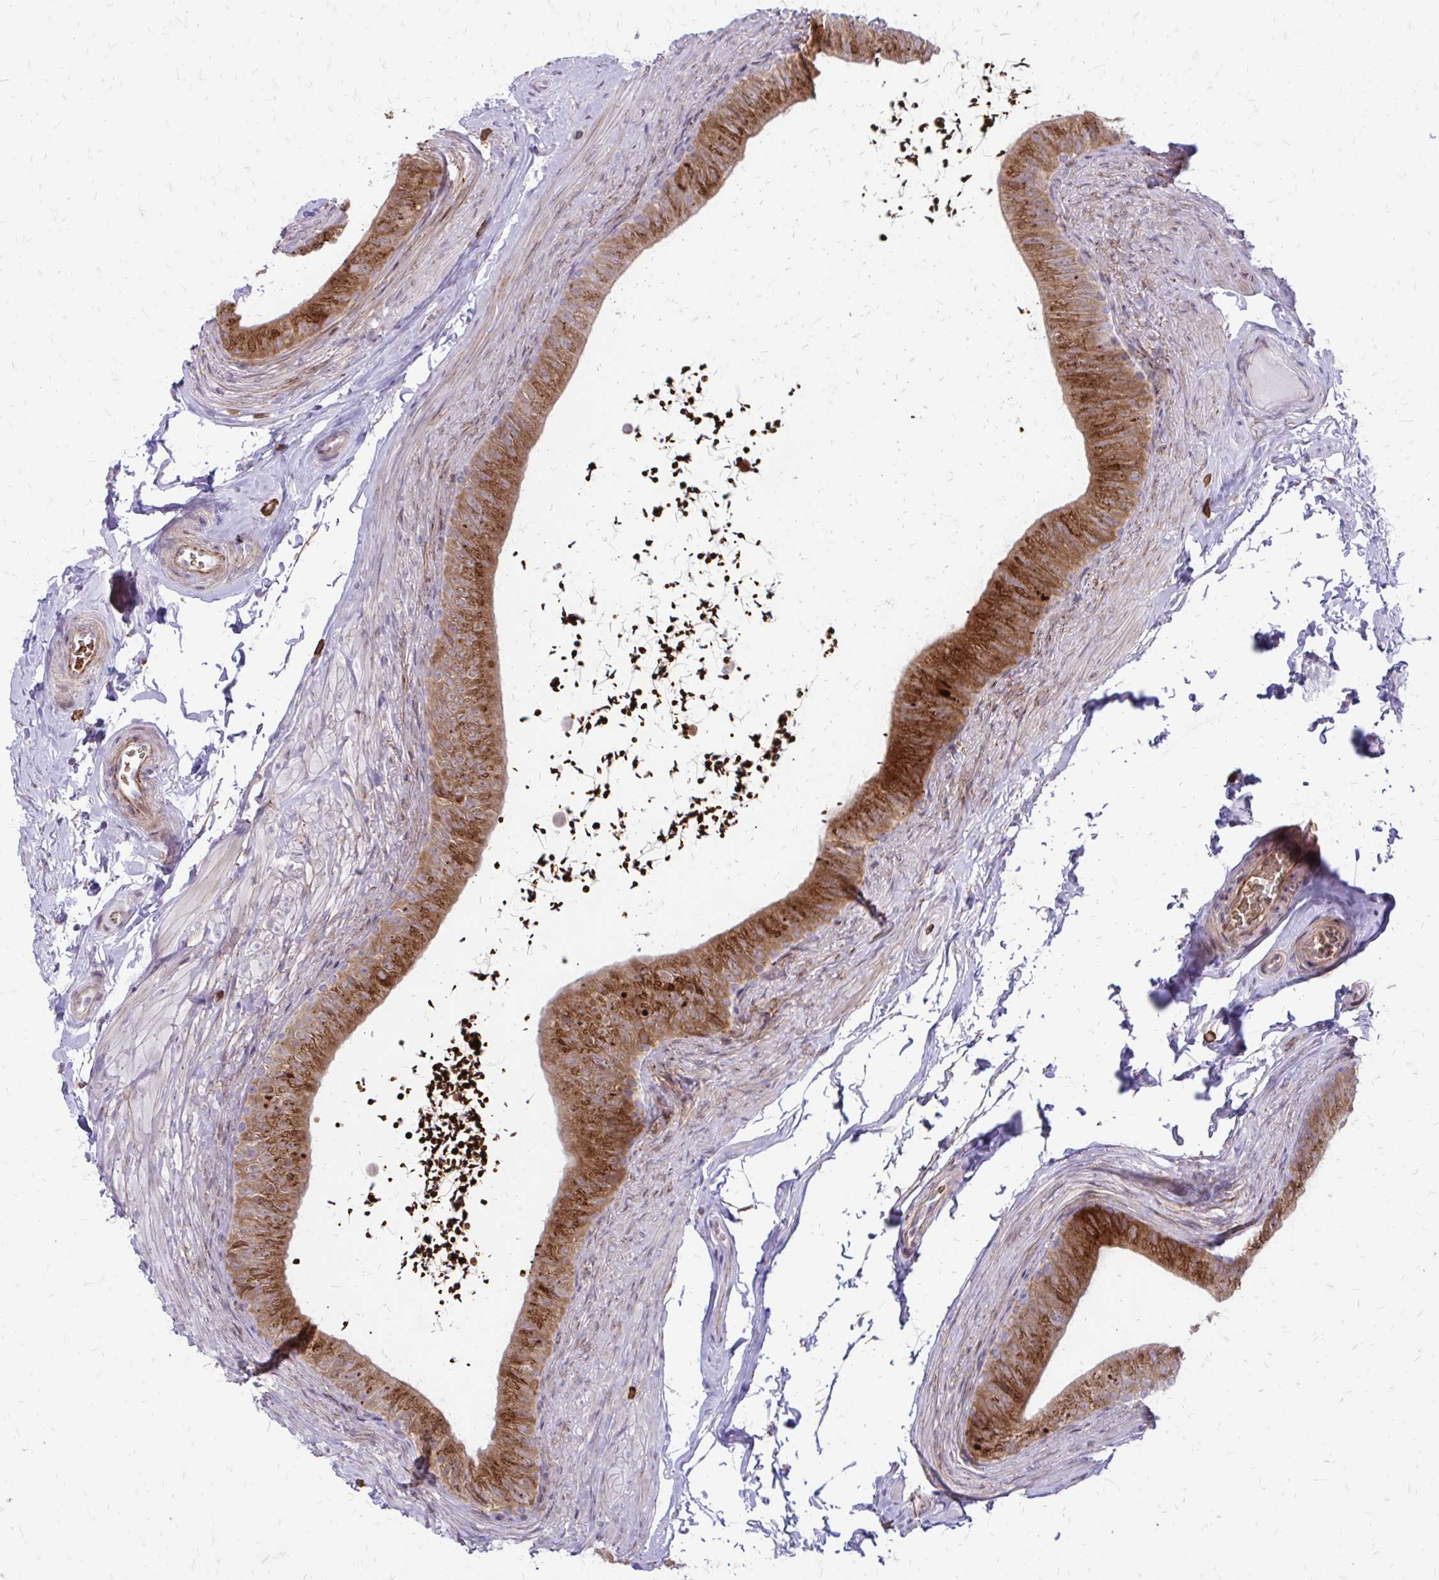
{"staining": {"intensity": "strong", "quantity": ">75%", "location": "cytoplasmic/membranous"}, "tissue": "epididymis", "cell_type": "Glandular cells", "image_type": "normal", "snomed": [{"axis": "morphology", "description": "Normal tissue, NOS"}, {"axis": "topography", "description": "Epididymis, spermatic cord, NOS"}, {"axis": "topography", "description": "Epididymis"}, {"axis": "topography", "description": "Peripheral nerve tissue"}], "caption": "A high amount of strong cytoplasmic/membranous expression is seen in approximately >75% of glandular cells in unremarkable epididymis.", "gene": "FUNDC2", "patient": {"sex": "male", "age": 29}}